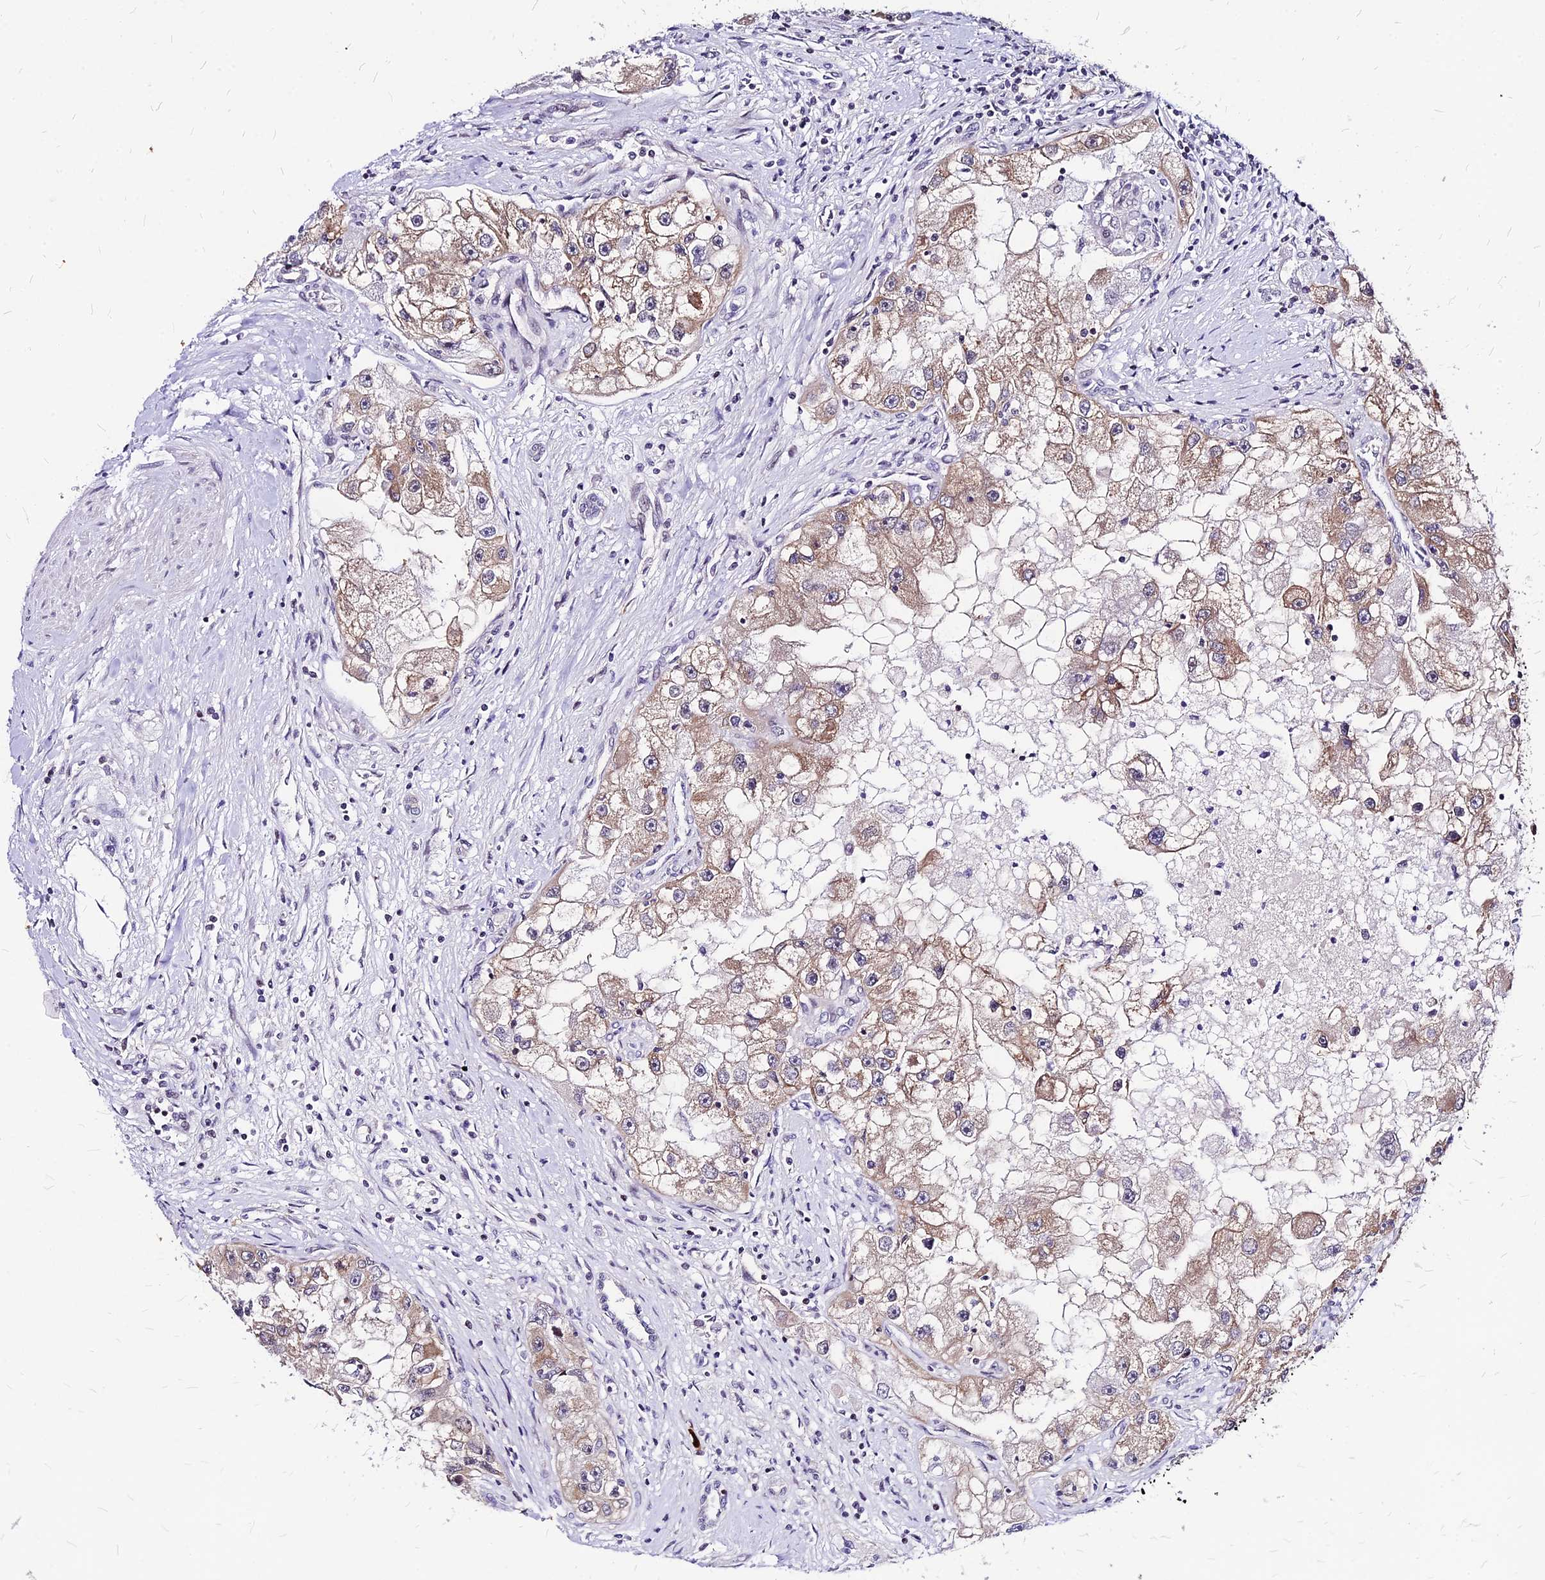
{"staining": {"intensity": "moderate", "quantity": ">75%", "location": "cytoplasmic/membranous"}, "tissue": "renal cancer", "cell_type": "Tumor cells", "image_type": "cancer", "snomed": [{"axis": "morphology", "description": "Adenocarcinoma, NOS"}, {"axis": "topography", "description": "Kidney"}], "caption": "High-power microscopy captured an IHC histopathology image of renal adenocarcinoma, revealing moderate cytoplasmic/membranous expression in approximately >75% of tumor cells. (DAB (3,3'-diaminobenzidine) = brown stain, brightfield microscopy at high magnification).", "gene": "DDX55", "patient": {"sex": "male", "age": 63}}